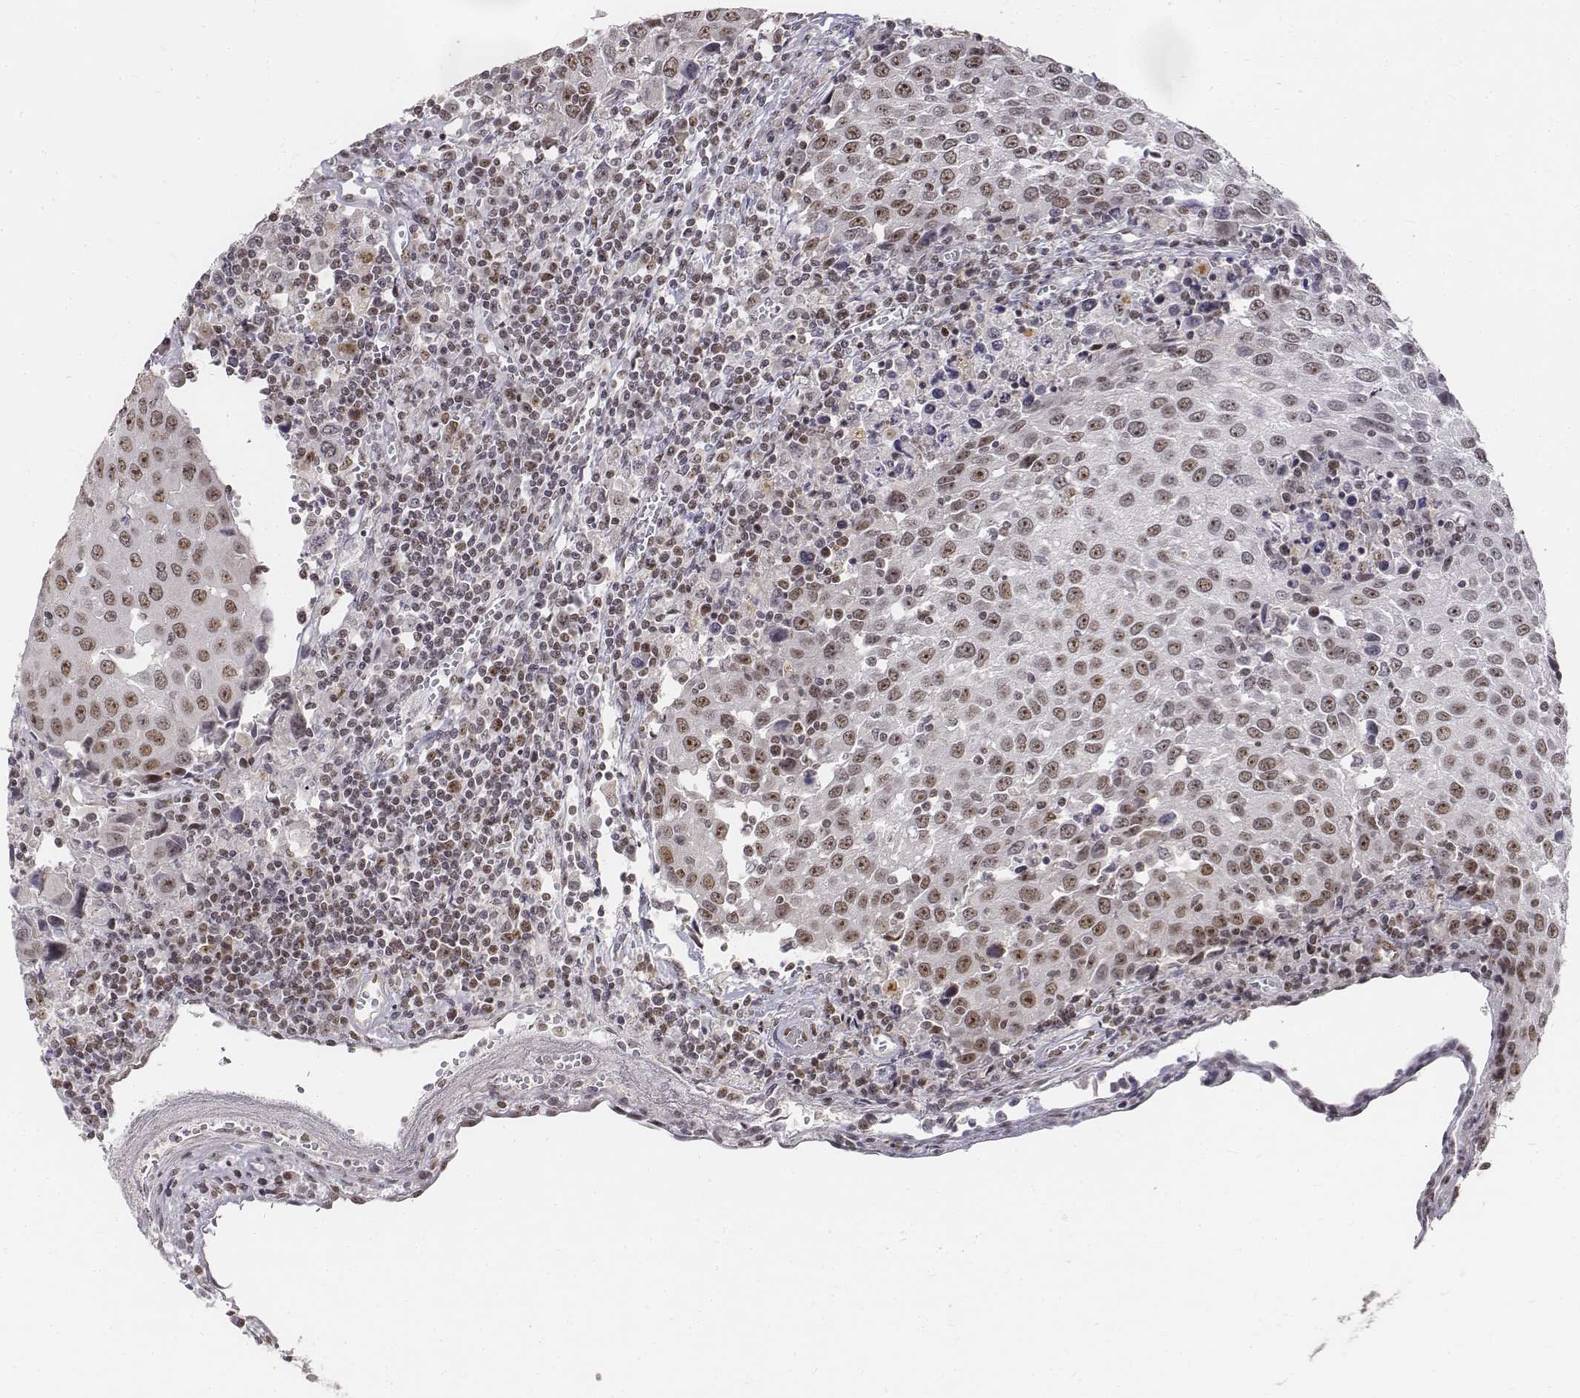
{"staining": {"intensity": "weak", "quantity": ">75%", "location": "nuclear"}, "tissue": "urothelial cancer", "cell_type": "Tumor cells", "image_type": "cancer", "snomed": [{"axis": "morphology", "description": "Urothelial carcinoma, High grade"}, {"axis": "topography", "description": "Urinary bladder"}], "caption": "DAB immunohistochemical staining of human urothelial cancer reveals weak nuclear protein staining in about >75% of tumor cells. The staining is performed using DAB (3,3'-diaminobenzidine) brown chromogen to label protein expression. The nuclei are counter-stained blue using hematoxylin.", "gene": "PHF6", "patient": {"sex": "female", "age": 85}}